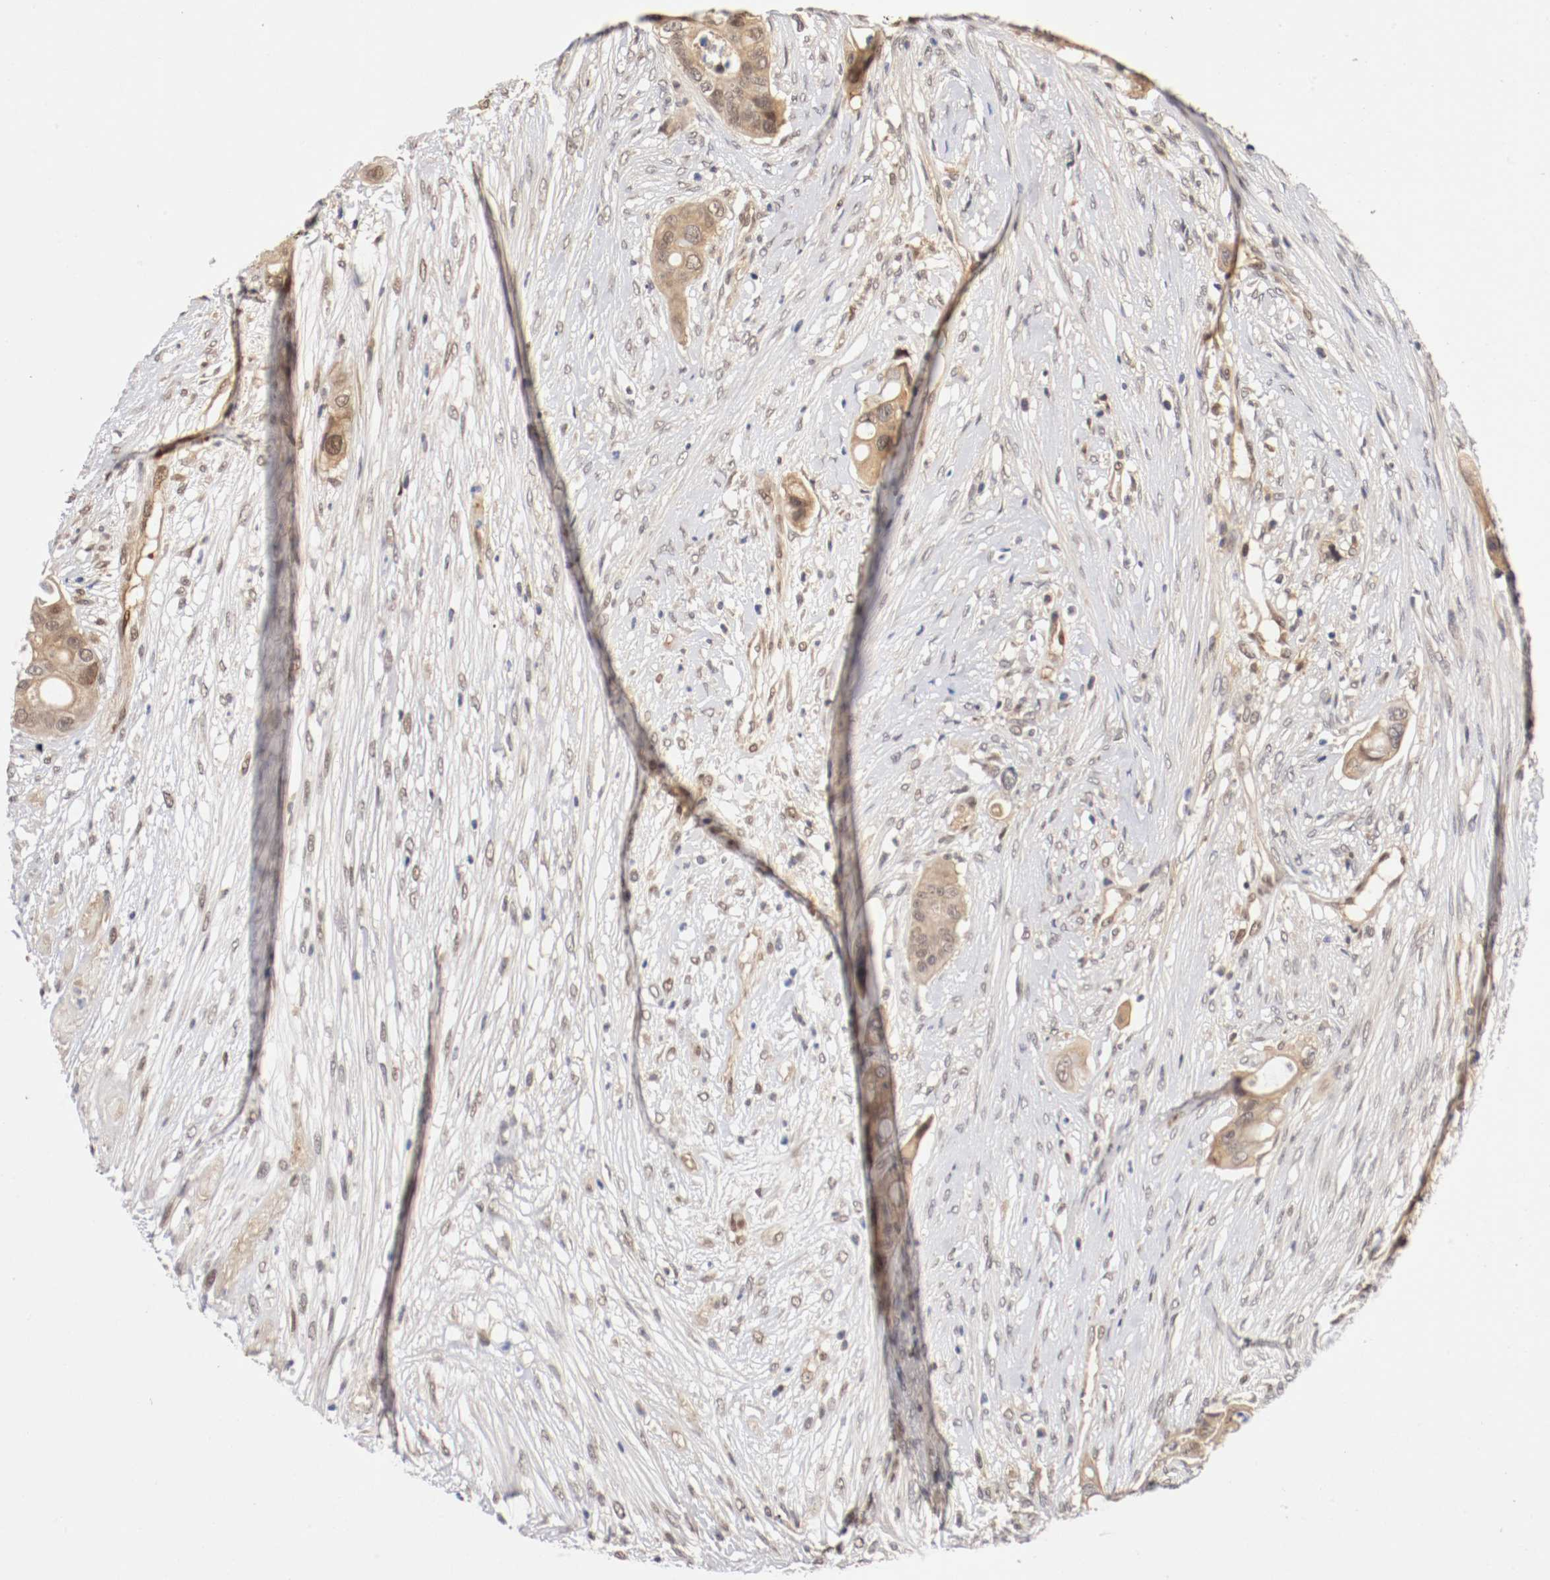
{"staining": {"intensity": "weak", "quantity": ">75%", "location": "cytoplasmic/membranous,nuclear"}, "tissue": "colorectal cancer", "cell_type": "Tumor cells", "image_type": "cancer", "snomed": [{"axis": "morphology", "description": "Adenocarcinoma, NOS"}, {"axis": "topography", "description": "Colon"}], "caption": "IHC of human adenocarcinoma (colorectal) reveals low levels of weak cytoplasmic/membranous and nuclear positivity in about >75% of tumor cells. (brown staining indicates protein expression, while blue staining denotes nuclei).", "gene": "DNMT3B", "patient": {"sex": "female", "age": 57}}